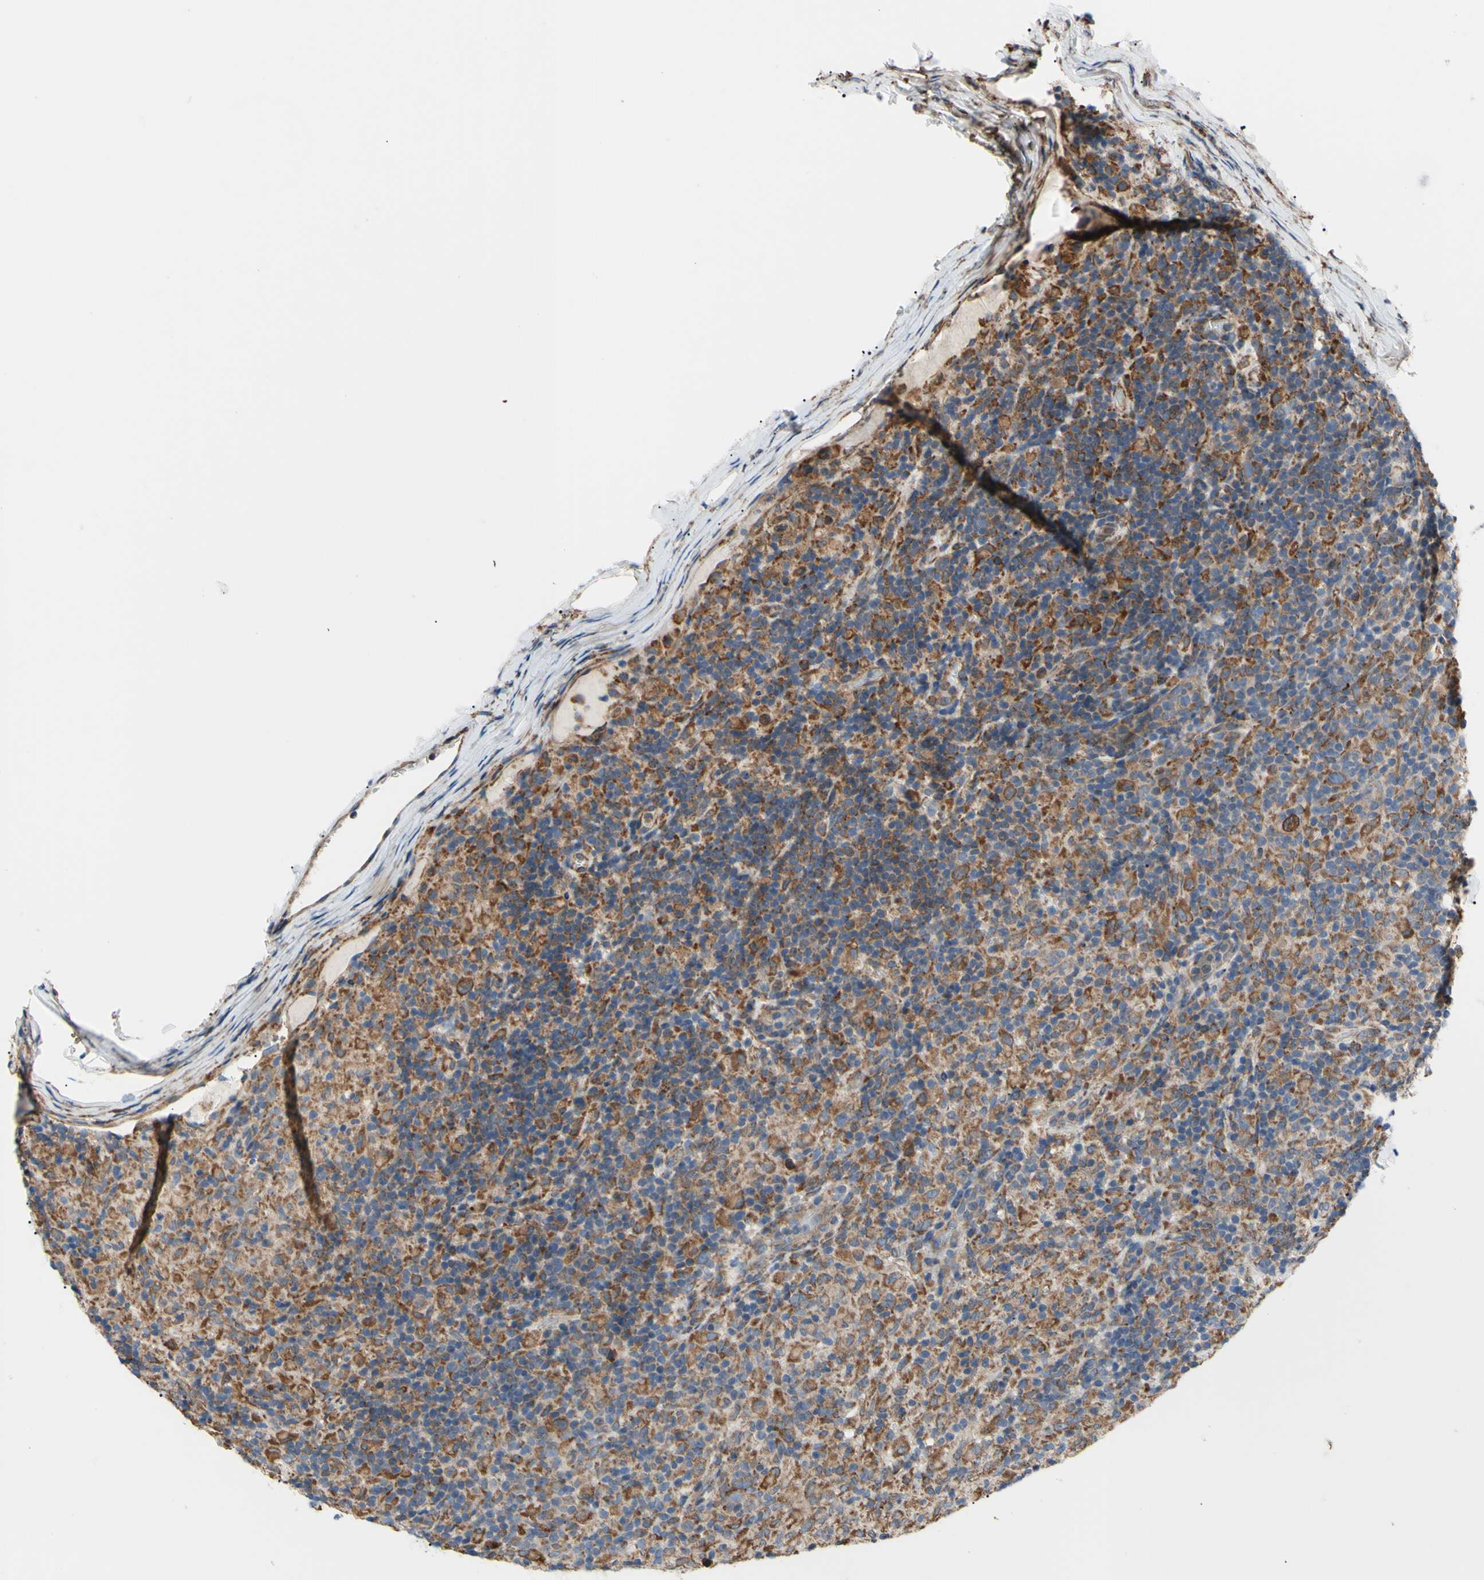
{"staining": {"intensity": "strong", "quantity": ">75%", "location": "cytoplasmic/membranous"}, "tissue": "lymphoma", "cell_type": "Tumor cells", "image_type": "cancer", "snomed": [{"axis": "morphology", "description": "Hodgkin's disease, NOS"}, {"axis": "topography", "description": "Lymph node"}], "caption": "This histopathology image displays immunohistochemistry staining of Hodgkin's disease, with high strong cytoplasmic/membranous staining in approximately >75% of tumor cells.", "gene": "BMF", "patient": {"sex": "male", "age": 70}}